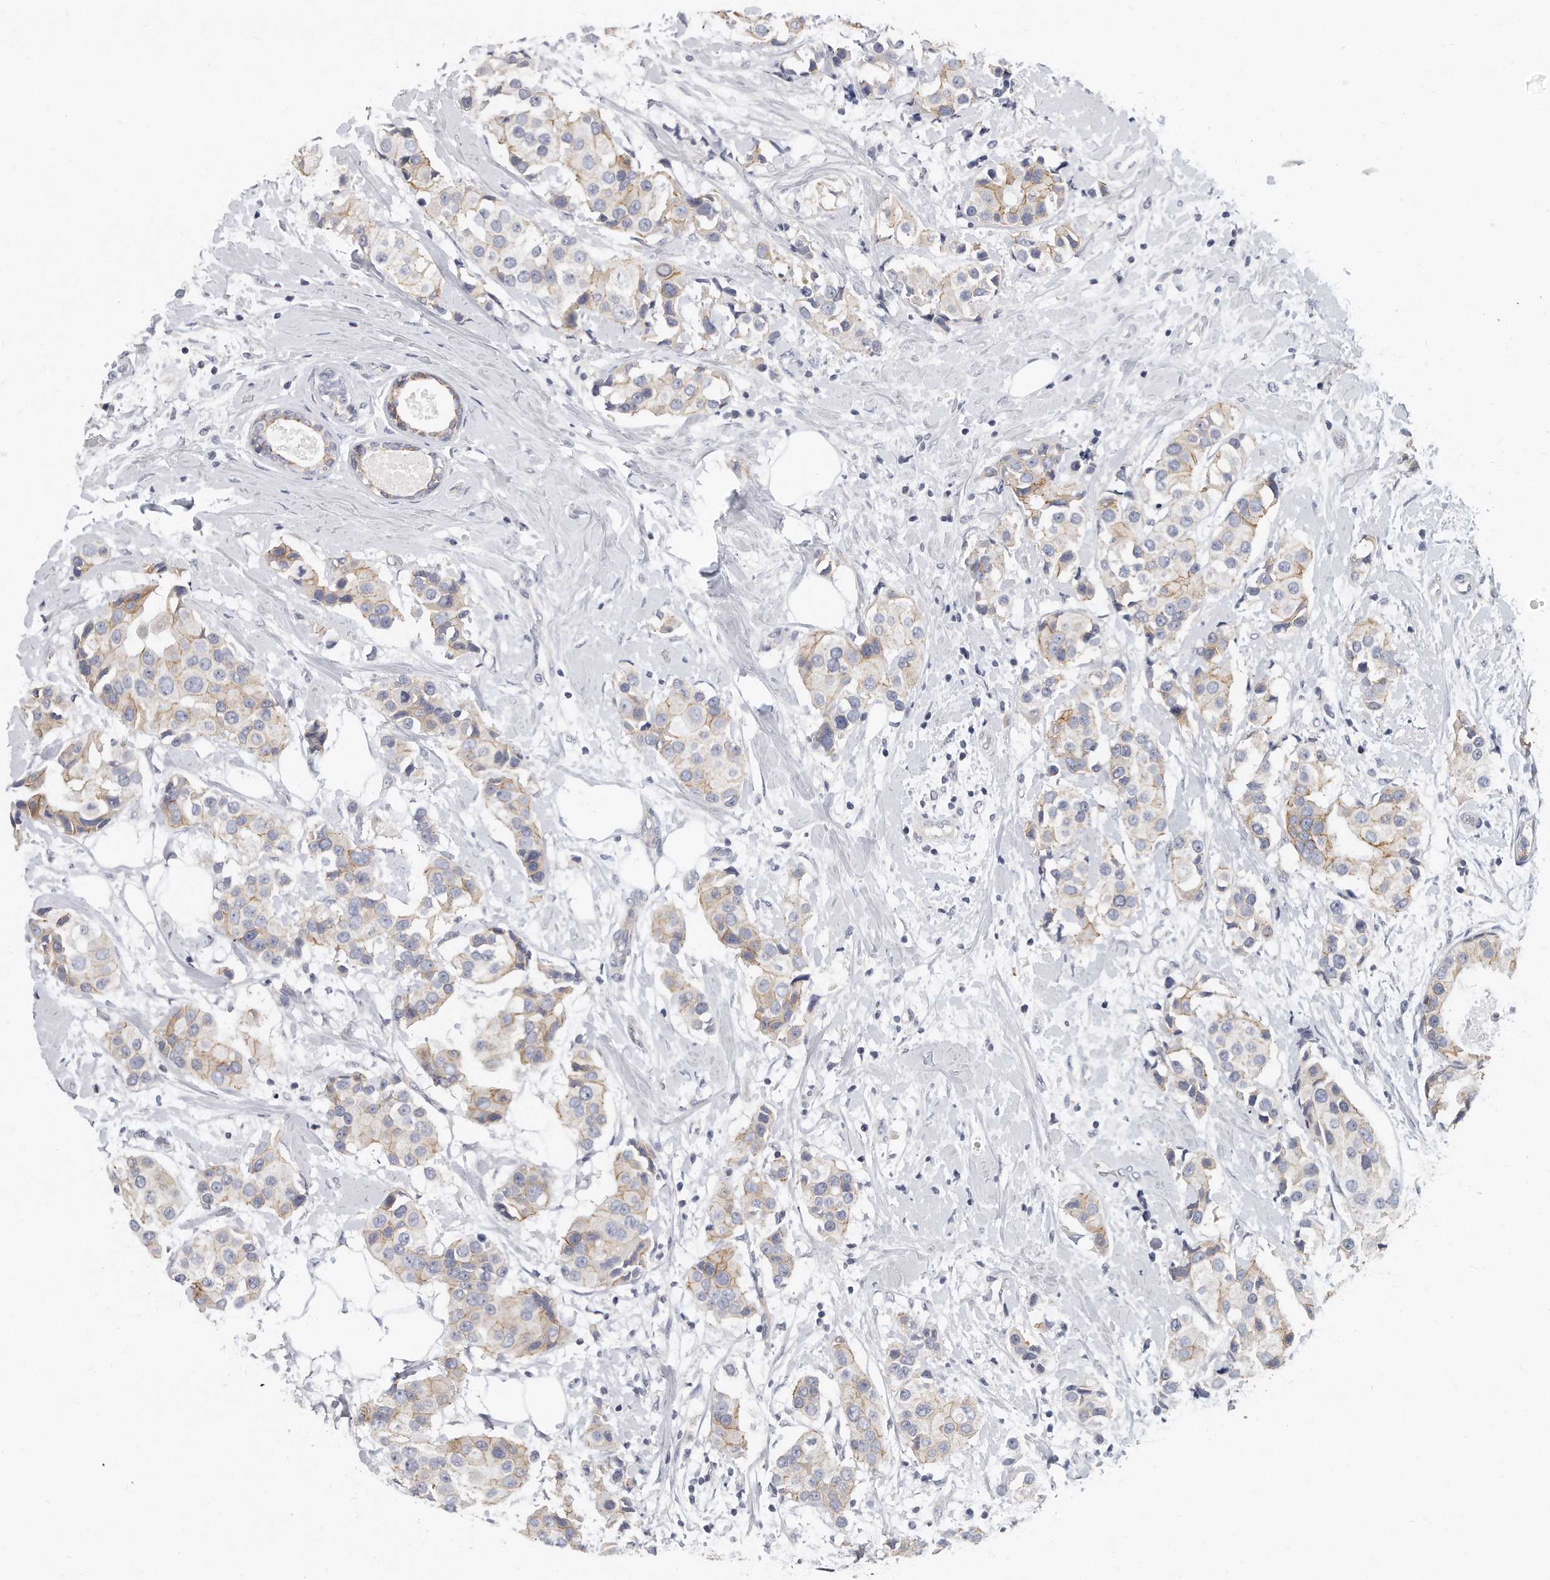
{"staining": {"intensity": "weak", "quantity": "25%-75%", "location": "cytoplasmic/membranous"}, "tissue": "breast cancer", "cell_type": "Tumor cells", "image_type": "cancer", "snomed": [{"axis": "morphology", "description": "Normal tissue, NOS"}, {"axis": "morphology", "description": "Duct carcinoma"}, {"axis": "topography", "description": "Breast"}], "caption": "Immunohistochemistry (IHC) histopathology image of breast cancer (invasive ductal carcinoma) stained for a protein (brown), which shows low levels of weak cytoplasmic/membranous staining in approximately 25%-75% of tumor cells.", "gene": "PLEKHA6", "patient": {"sex": "female", "age": 39}}